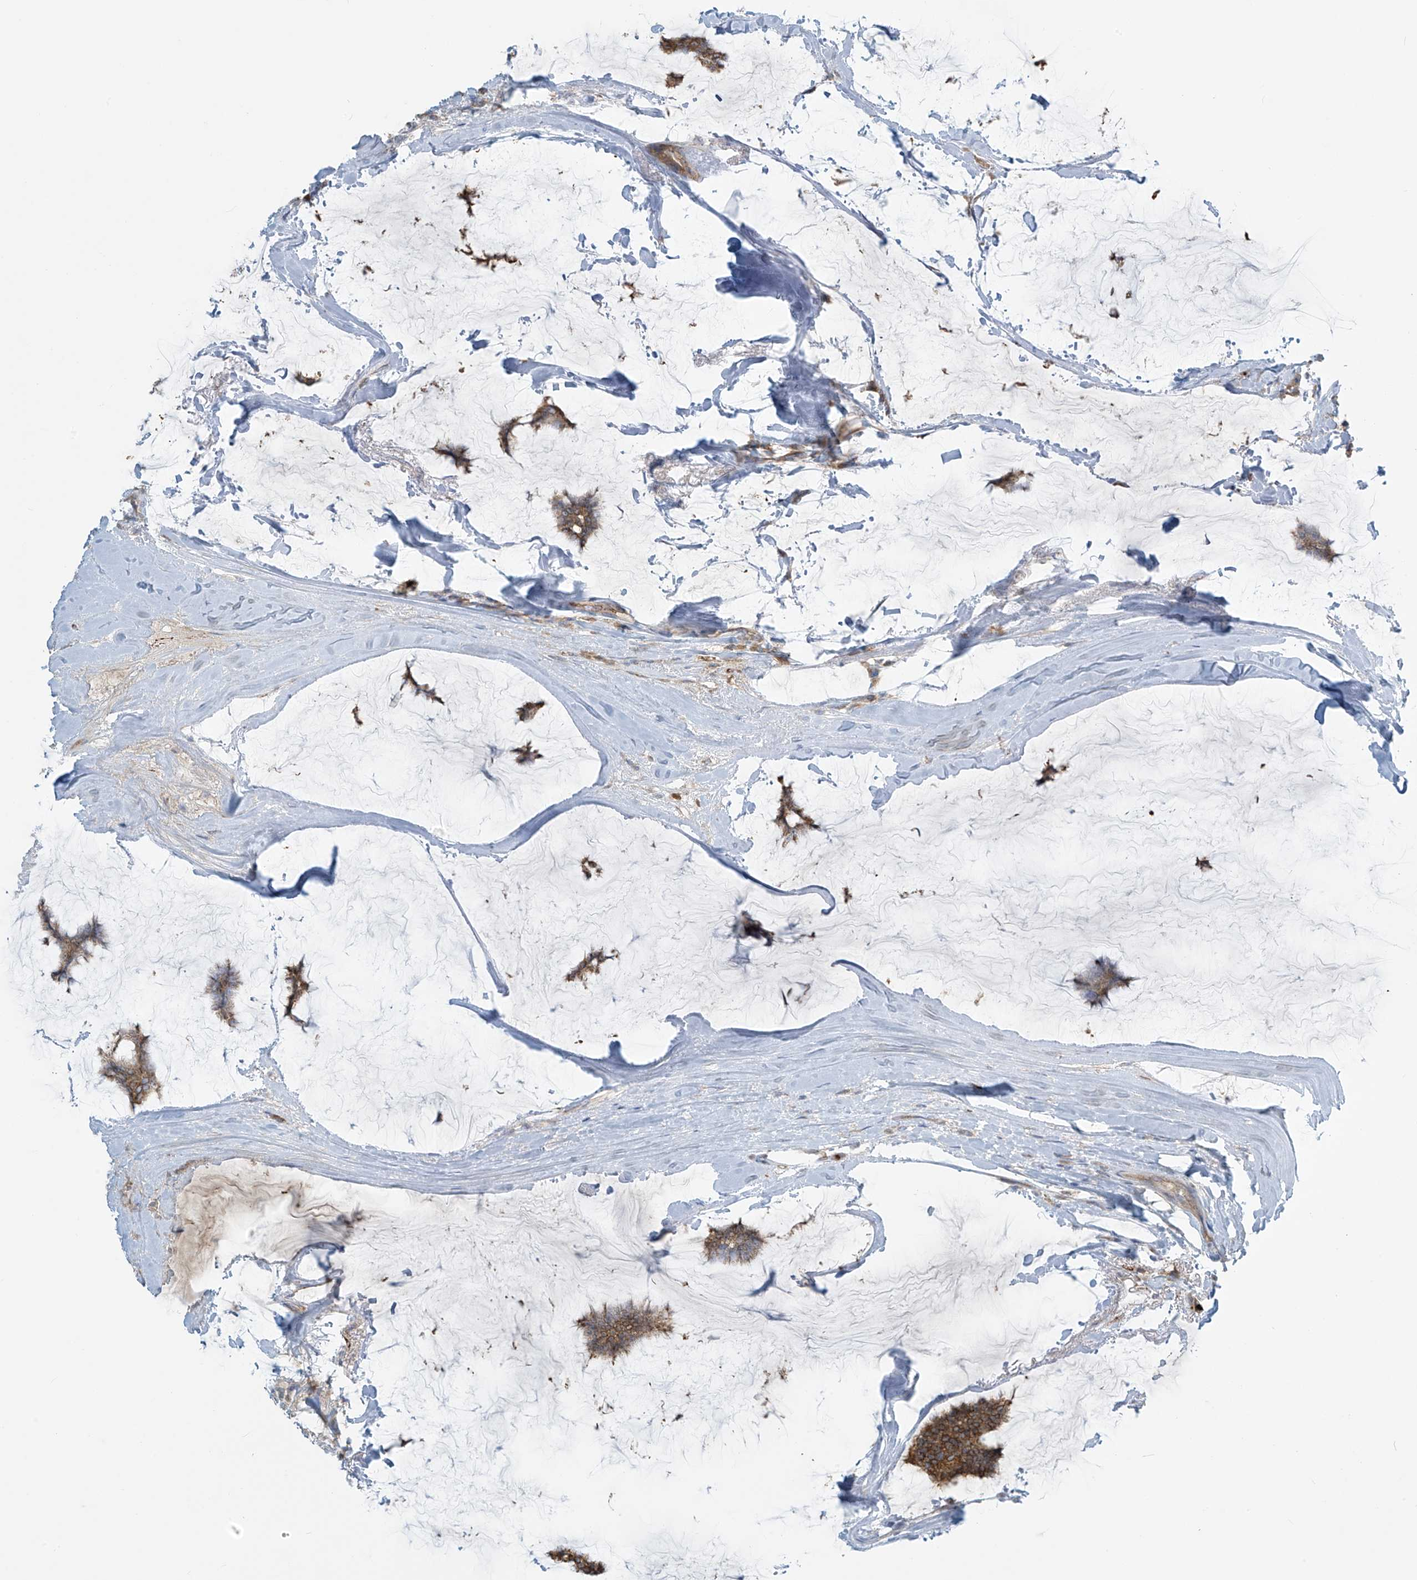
{"staining": {"intensity": "moderate", "quantity": ">75%", "location": "cytoplasmic/membranous"}, "tissue": "breast cancer", "cell_type": "Tumor cells", "image_type": "cancer", "snomed": [{"axis": "morphology", "description": "Duct carcinoma"}, {"axis": "topography", "description": "Breast"}], "caption": "High-magnification brightfield microscopy of breast cancer stained with DAB (brown) and counterstained with hematoxylin (blue). tumor cells exhibit moderate cytoplasmic/membranous positivity is present in about>75% of cells. (Brightfield microscopy of DAB IHC at high magnification).", "gene": "LZTS3", "patient": {"sex": "female", "age": 93}}